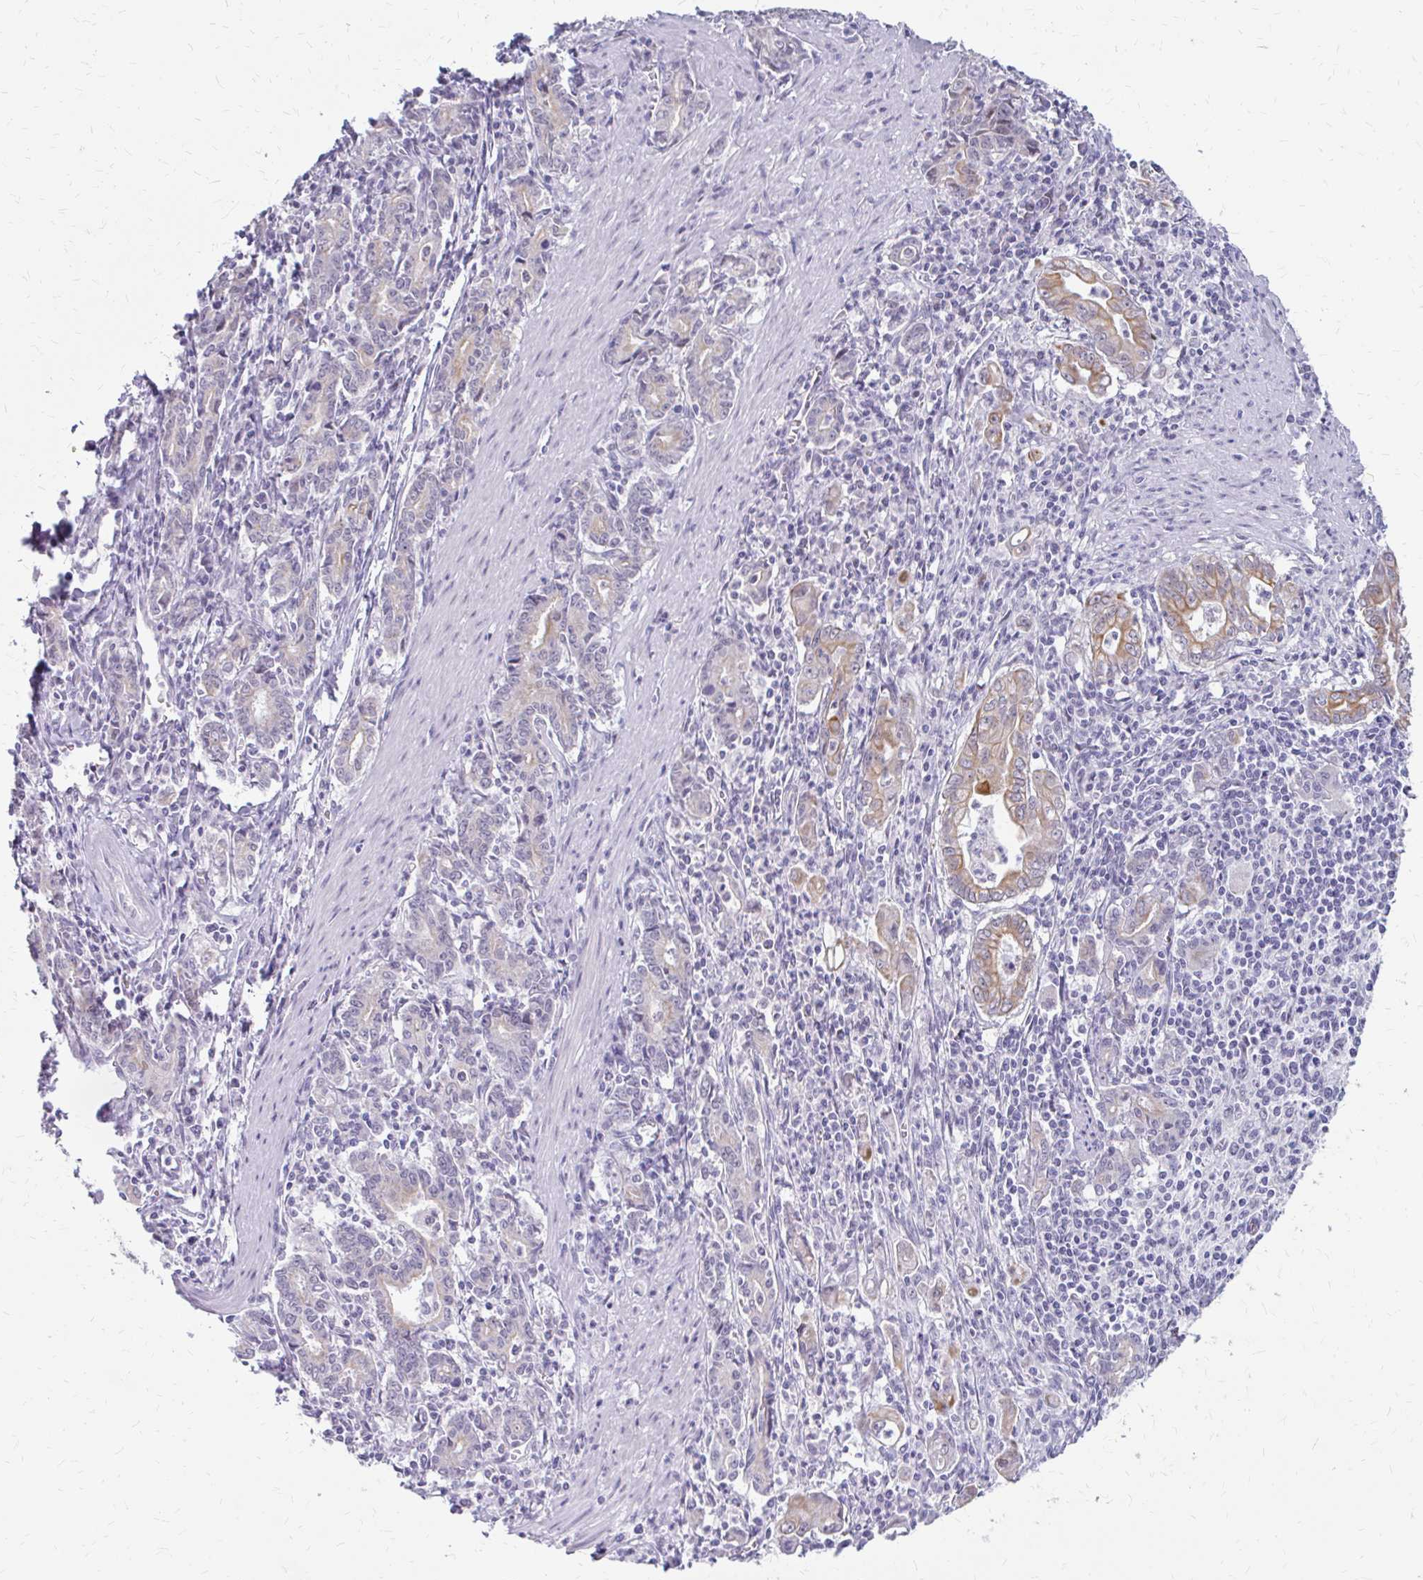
{"staining": {"intensity": "moderate", "quantity": "<25%", "location": "cytoplasmic/membranous"}, "tissue": "stomach cancer", "cell_type": "Tumor cells", "image_type": "cancer", "snomed": [{"axis": "morphology", "description": "Adenocarcinoma, NOS"}, {"axis": "topography", "description": "Stomach, upper"}], "caption": "Moderate cytoplasmic/membranous staining for a protein is identified in approximately <25% of tumor cells of stomach cancer using IHC.", "gene": "RGS16", "patient": {"sex": "female", "age": 79}}